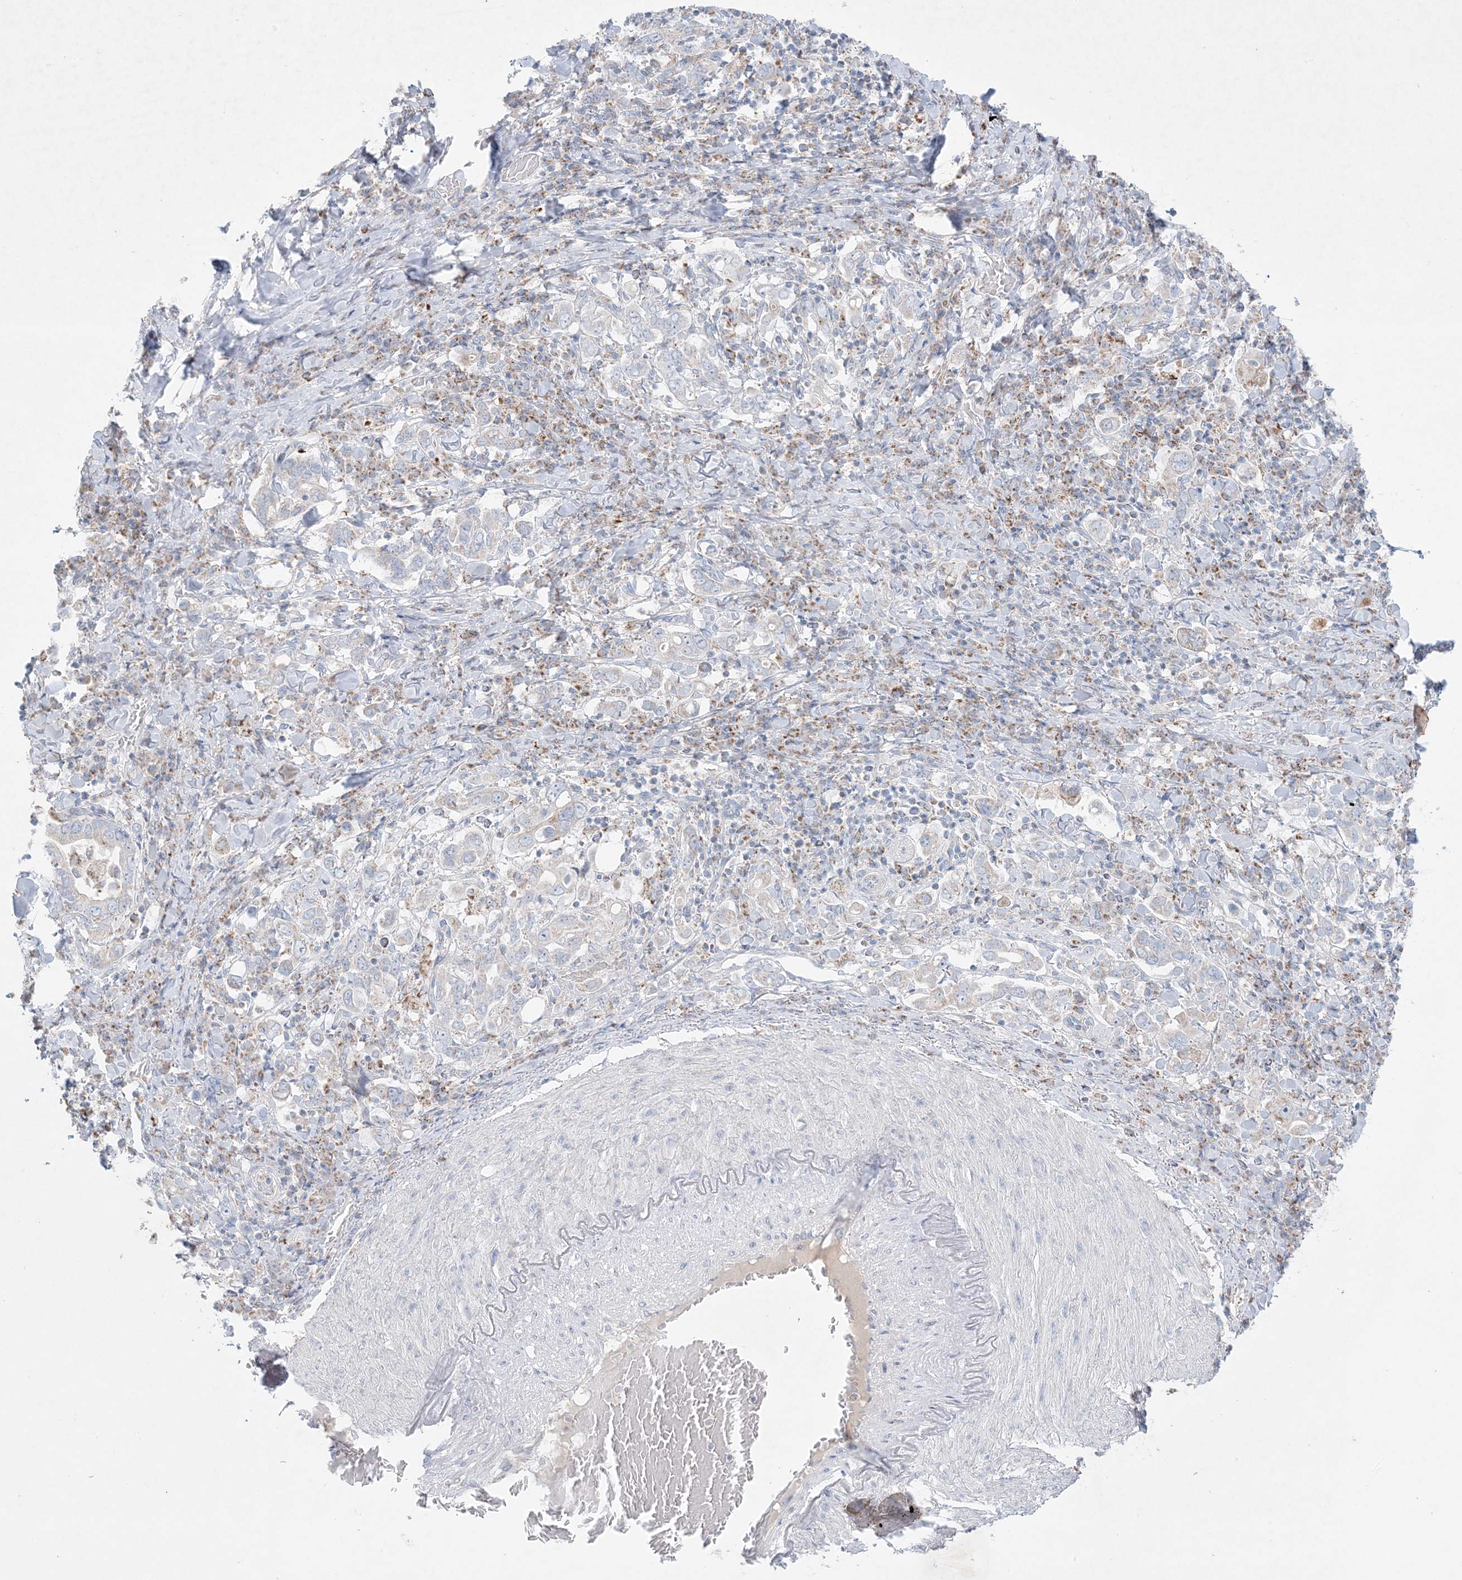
{"staining": {"intensity": "weak", "quantity": "<25%", "location": "cytoplasmic/membranous"}, "tissue": "stomach cancer", "cell_type": "Tumor cells", "image_type": "cancer", "snomed": [{"axis": "morphology", "description": "Adenocarcinoma, NOS"}, {"axis": "topography", "description": "Stomach, upper"}], "caption": "A high-resolution micrograph shows immunohistochemistry staining of stomach cancer, which shows no significant expression in tumor cells.", "gene": "KCTD6", "patient": {"sex": "male", "age": 62}}